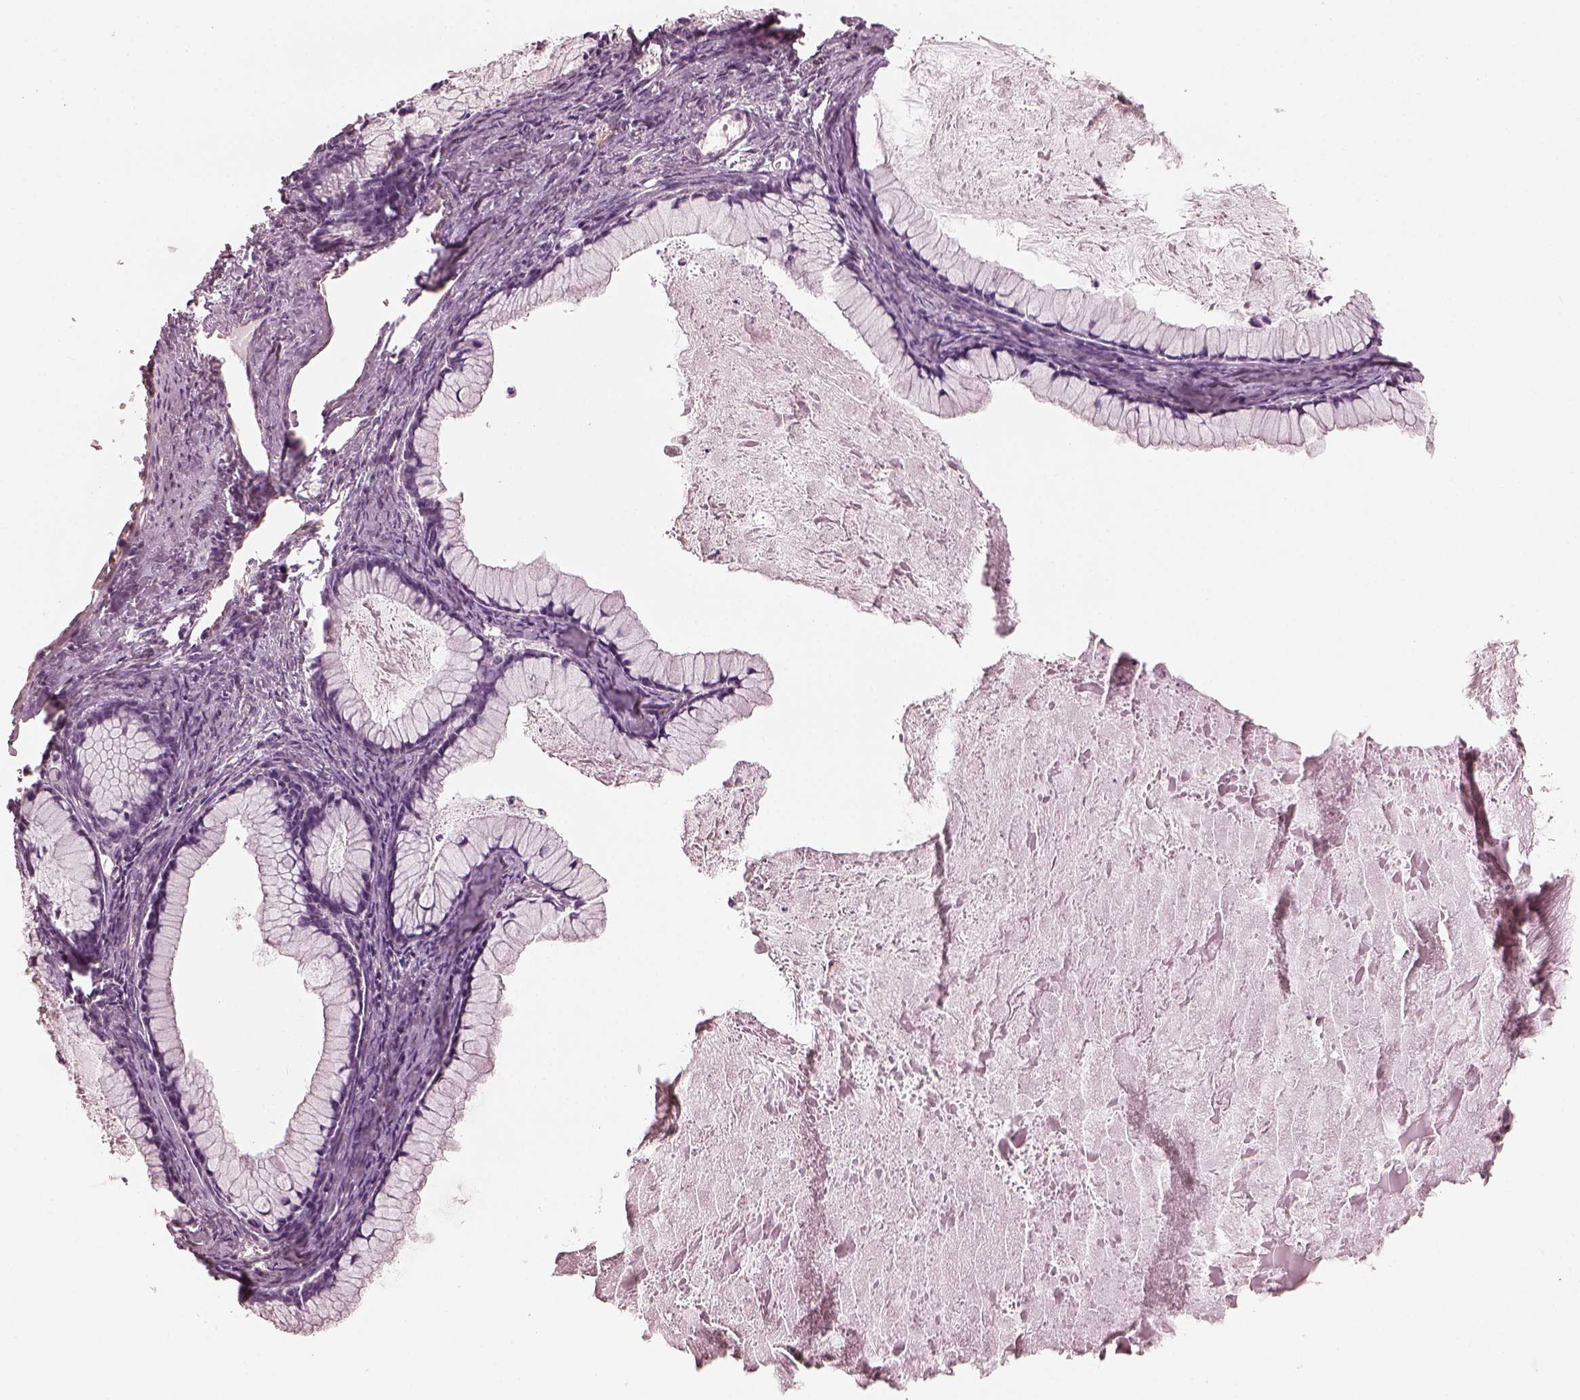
{"staining": {"intensity": "negative", "quantity": "none", "location": "none"}, "tissue": "ovarian cancer", "cell_type": "Tumor cells", "image_type": "cancer", "snomed": [{"axis": "morphology", "description": "Cystadenocarcinoma, mucinous, NOS"}, {"axis": "topography", "description": "Ovary"}], "caption": "Histopathology image shows no protein staining in tumor cells of mucinous cystadenocarcinoma (ovarian) tissue. (DAB immunohistochemistry (IHC), high magnification).", "gene": "EIF4E1B", "patient": {"sex": "female", "age": 41}}